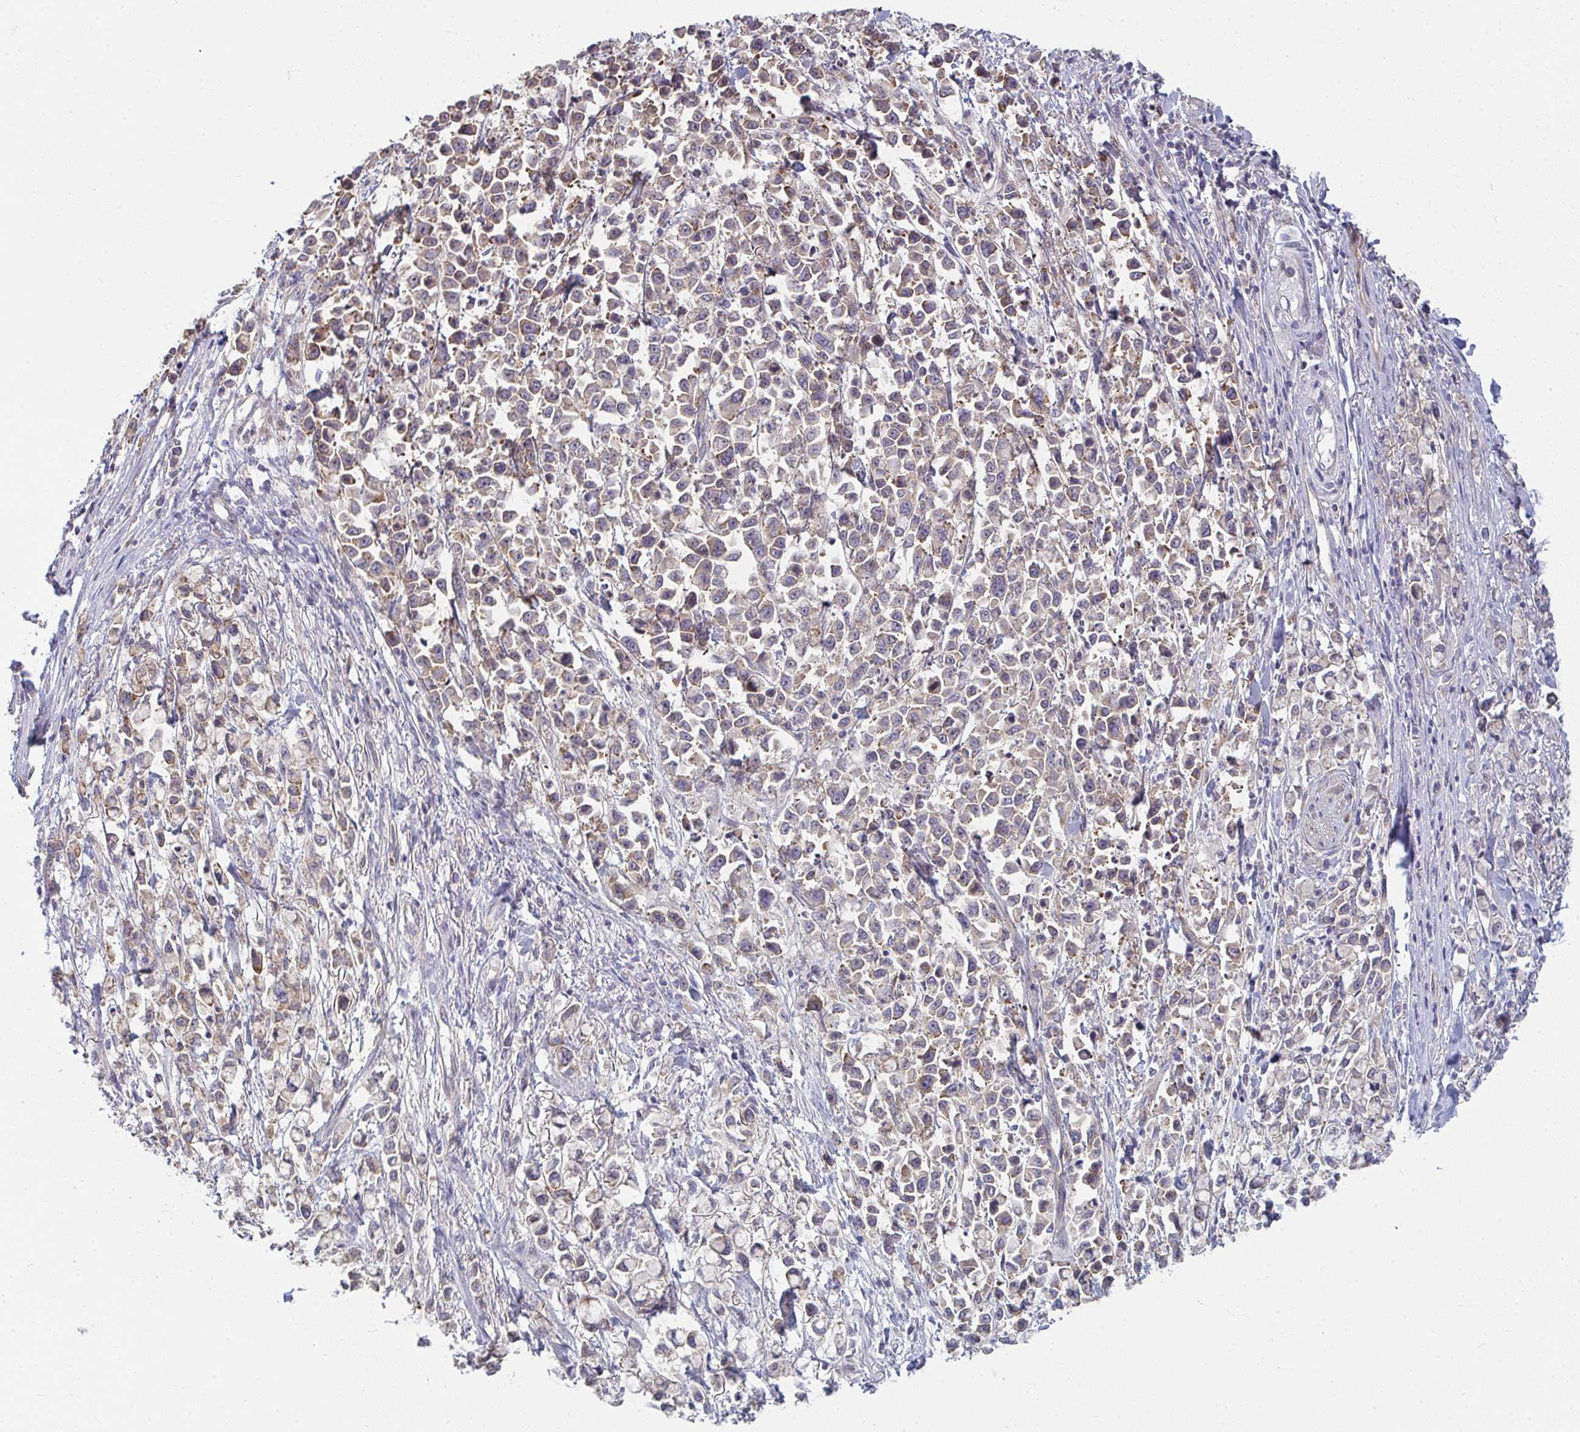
{"staining": {"intensity": "weak", "quantity": "<25%", "location": "cytoplasmic/membranous"}, "tissue": "stomach cancer", "cell_type": "Tumor cells", "image_type": "cancer", "snomed": [{"axis": "morphology", "description": "Adenocarcinoma, NOS"}, {"axis": "topography", "description": "Stomach"}], "caption": "The IHC micrograph has no significant staining in tumor cells of stomach cancer (adenocarcinoma) tissue. (Brightfield microscopy of DAB immunohistochemistry (IHC) at high magnification).", "gene": "CASP9", "patient": {"sex": "female", "age": 81}}